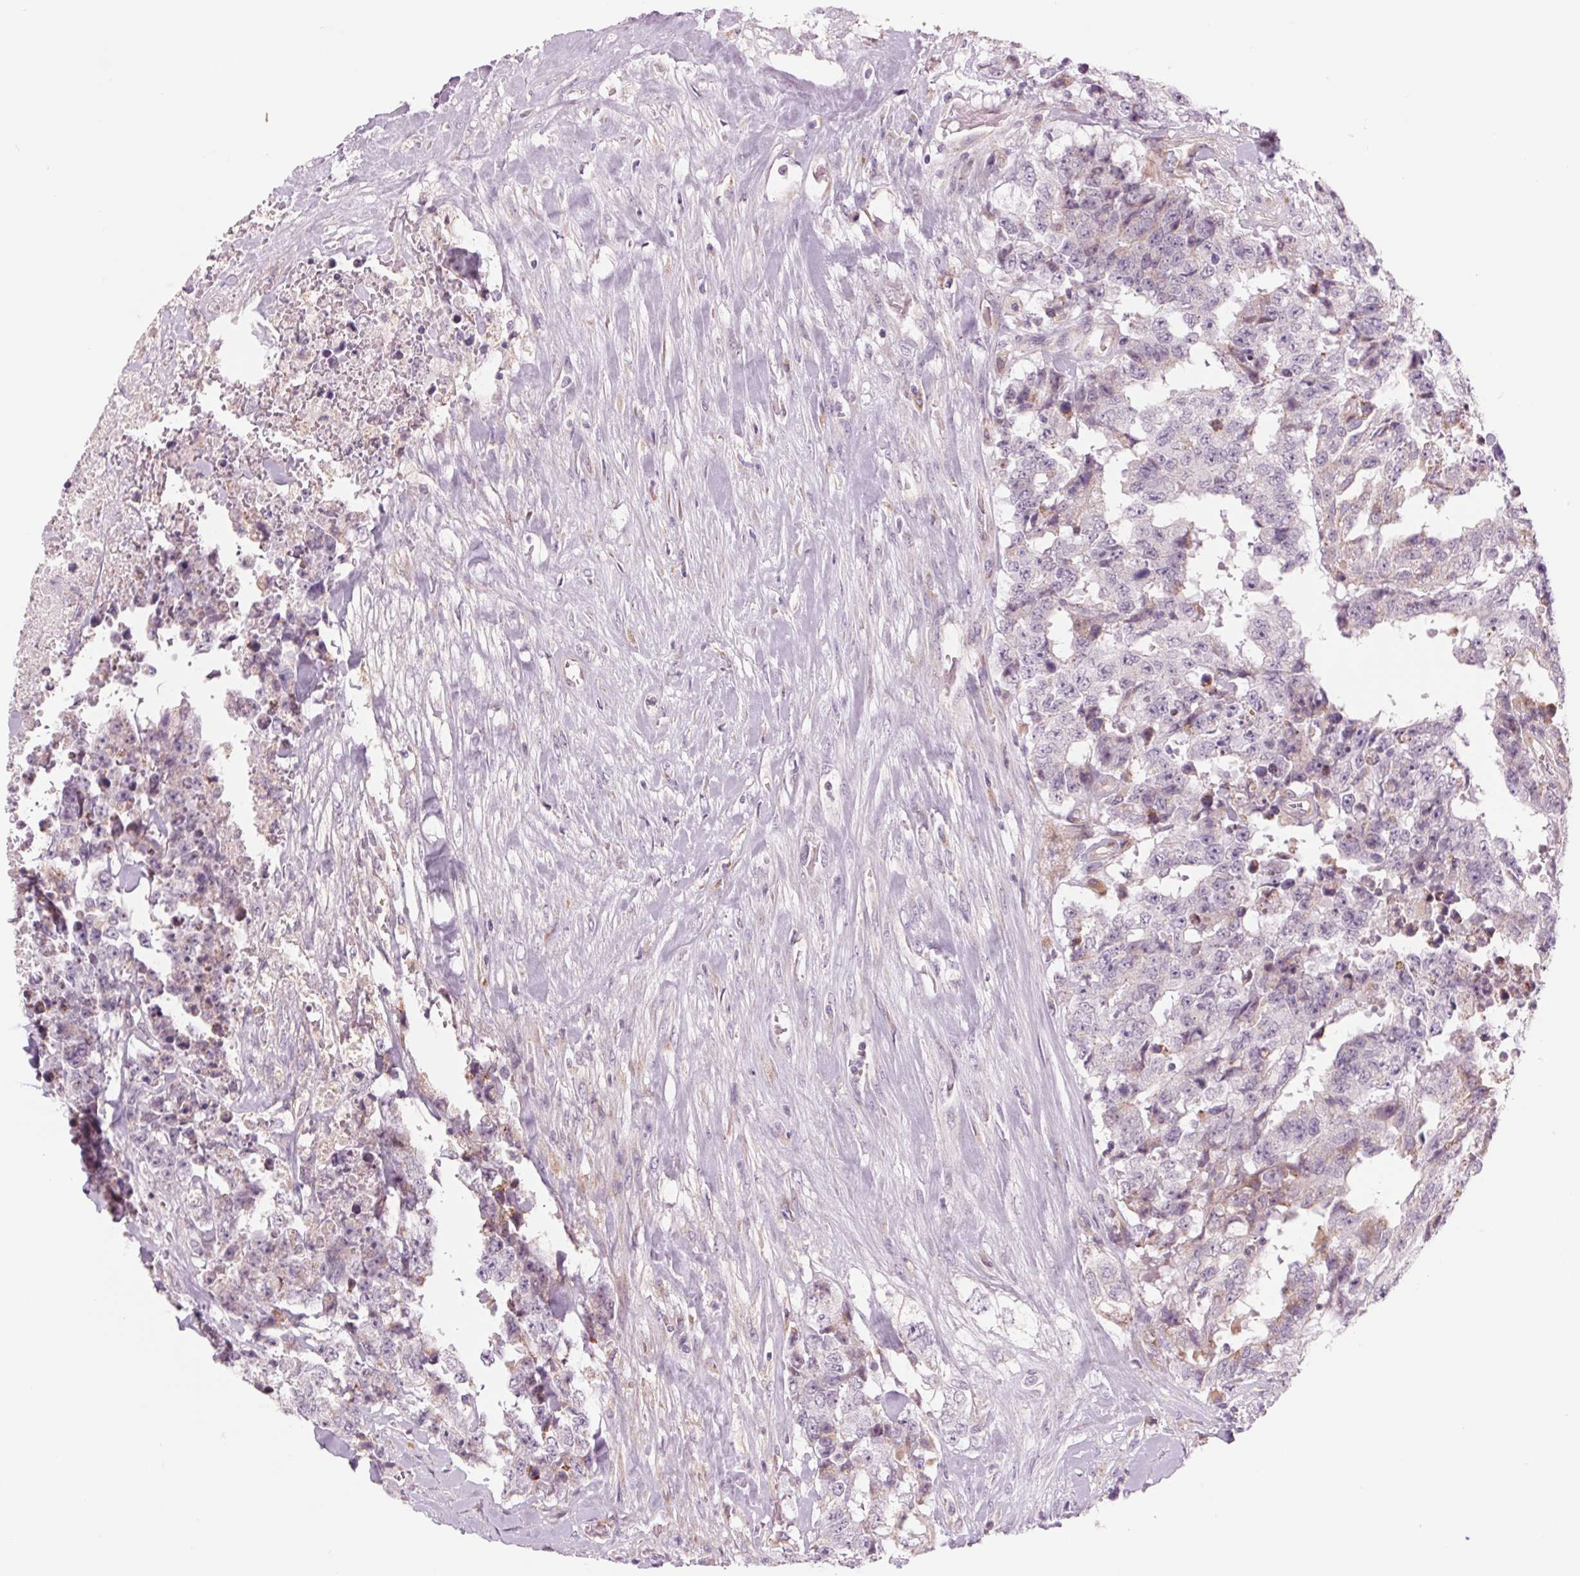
{"staining": {"intensity": "weak", "quantity": "<25%", "location": "cytoplasmic/membranous"}, "tissue": "testis cancer", "cell_type": "Tumor cells", "image_type": "cancer", "snomed": [{"axis": "morphology", "description": "Carcinoma, Embryonal, NOS"}, {"axis": "topography", "description": "Testis"}], "caption": "There is no significant staining in tumor cells of embryonal carcinoma (testis). (Stains: DAB (3,3'-diaminobenzidine) IHC with hematoxylin counter stain, Microscopy: brightfield microscopy at high magnification).", "gene": "SAMD5", "patient": {"sex": "male", "age": 24}}